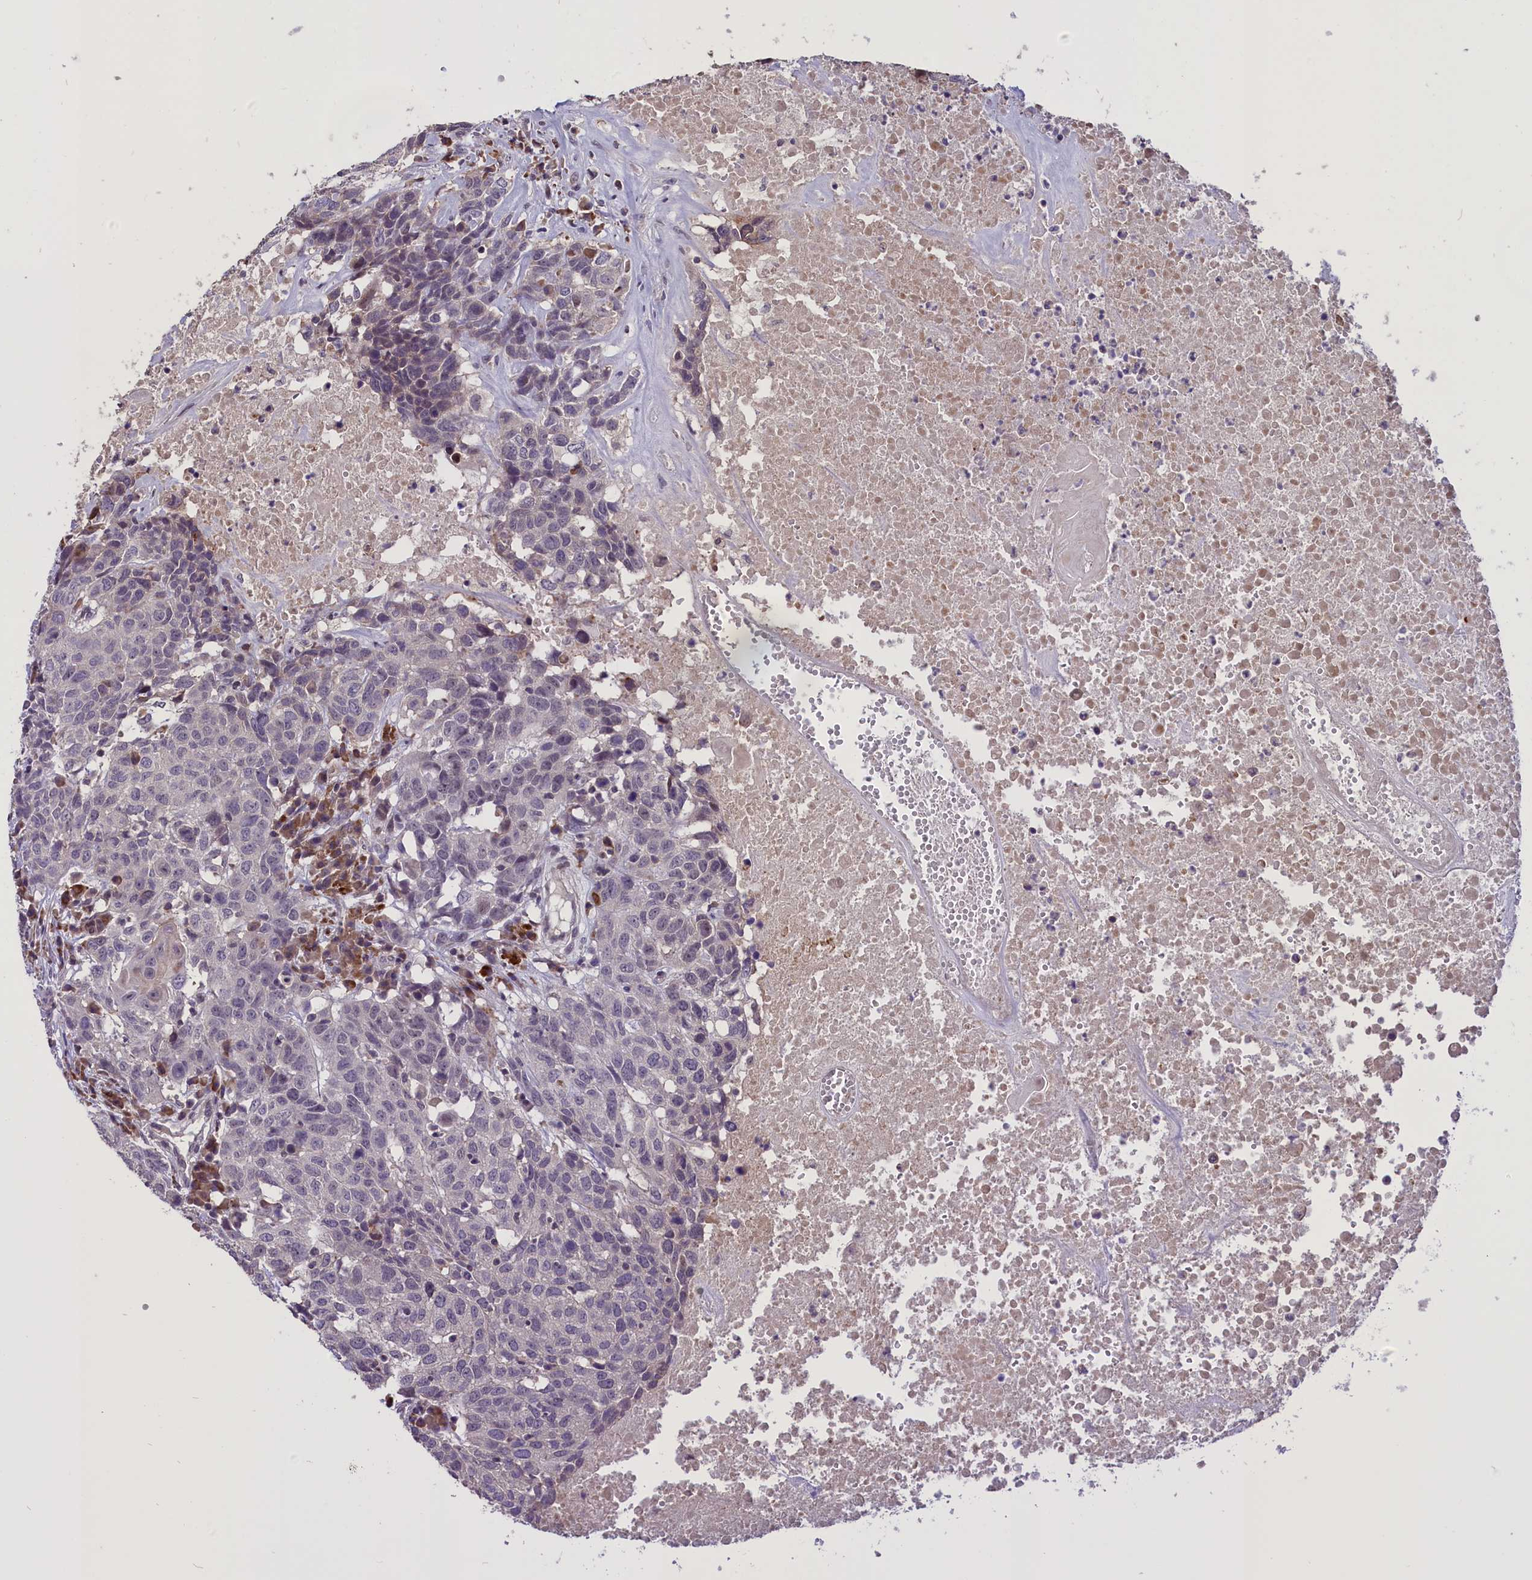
{"staining": {"intensity": "negative", "quantity": "none", "location": "none"}, "tissue": "head and neck cancer", "cell_type": "Tumor cells", "image_type": "cancer", "snomed": [{"axis": "morphology", "description": "Squamous cell carcinoma, NOS"}, {"axis": "topography", "description": "Head-Neck"}], "caption": "Micrograph shows no significant protein staining in tumor cells of squamous cell carcinoma (head and neck).", "gene": "ENHO", "patient": {"sex": "male", "age": 66}}